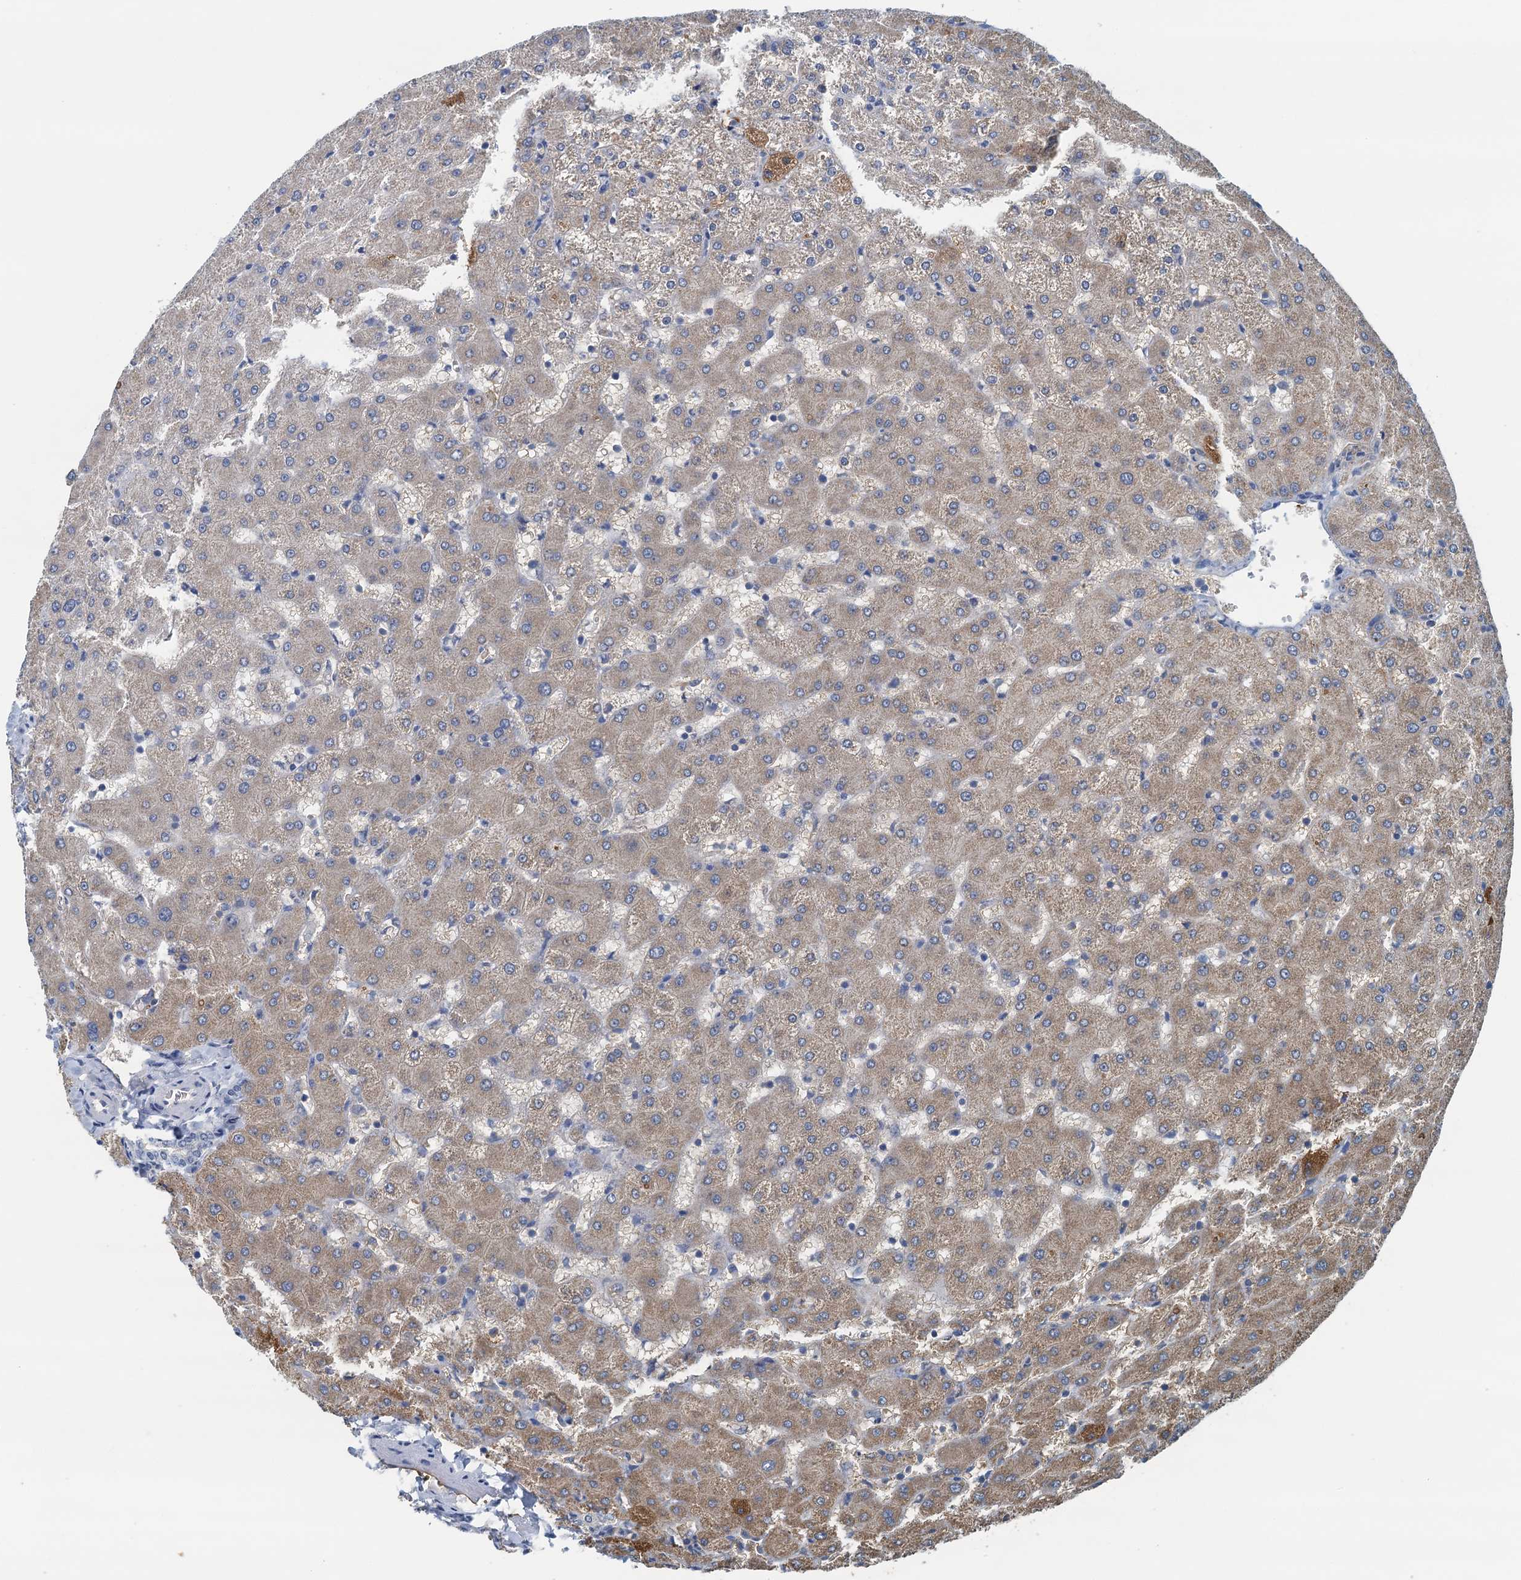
{"staining": {"intensity": "negative", "quantity": "none", "location": "none"}, "tissue": "liver", "cell_type": "Cholangiocytes", "image_type": "normal", "snomed": [{"axis": "morphology", "description": "Normal tissue, NOS"}, {"axis": "topography", "description": "Liver"}], "caption": "Immunohistochemistry photomicrograph of normal liver: human liver stained with DAB reveals no significant protein expression in cholangiocytes. (IHC, brightfield microscopy, high magnification).", "gene": "LSM14B", "patient": {"sex": "female", "age": 63}}